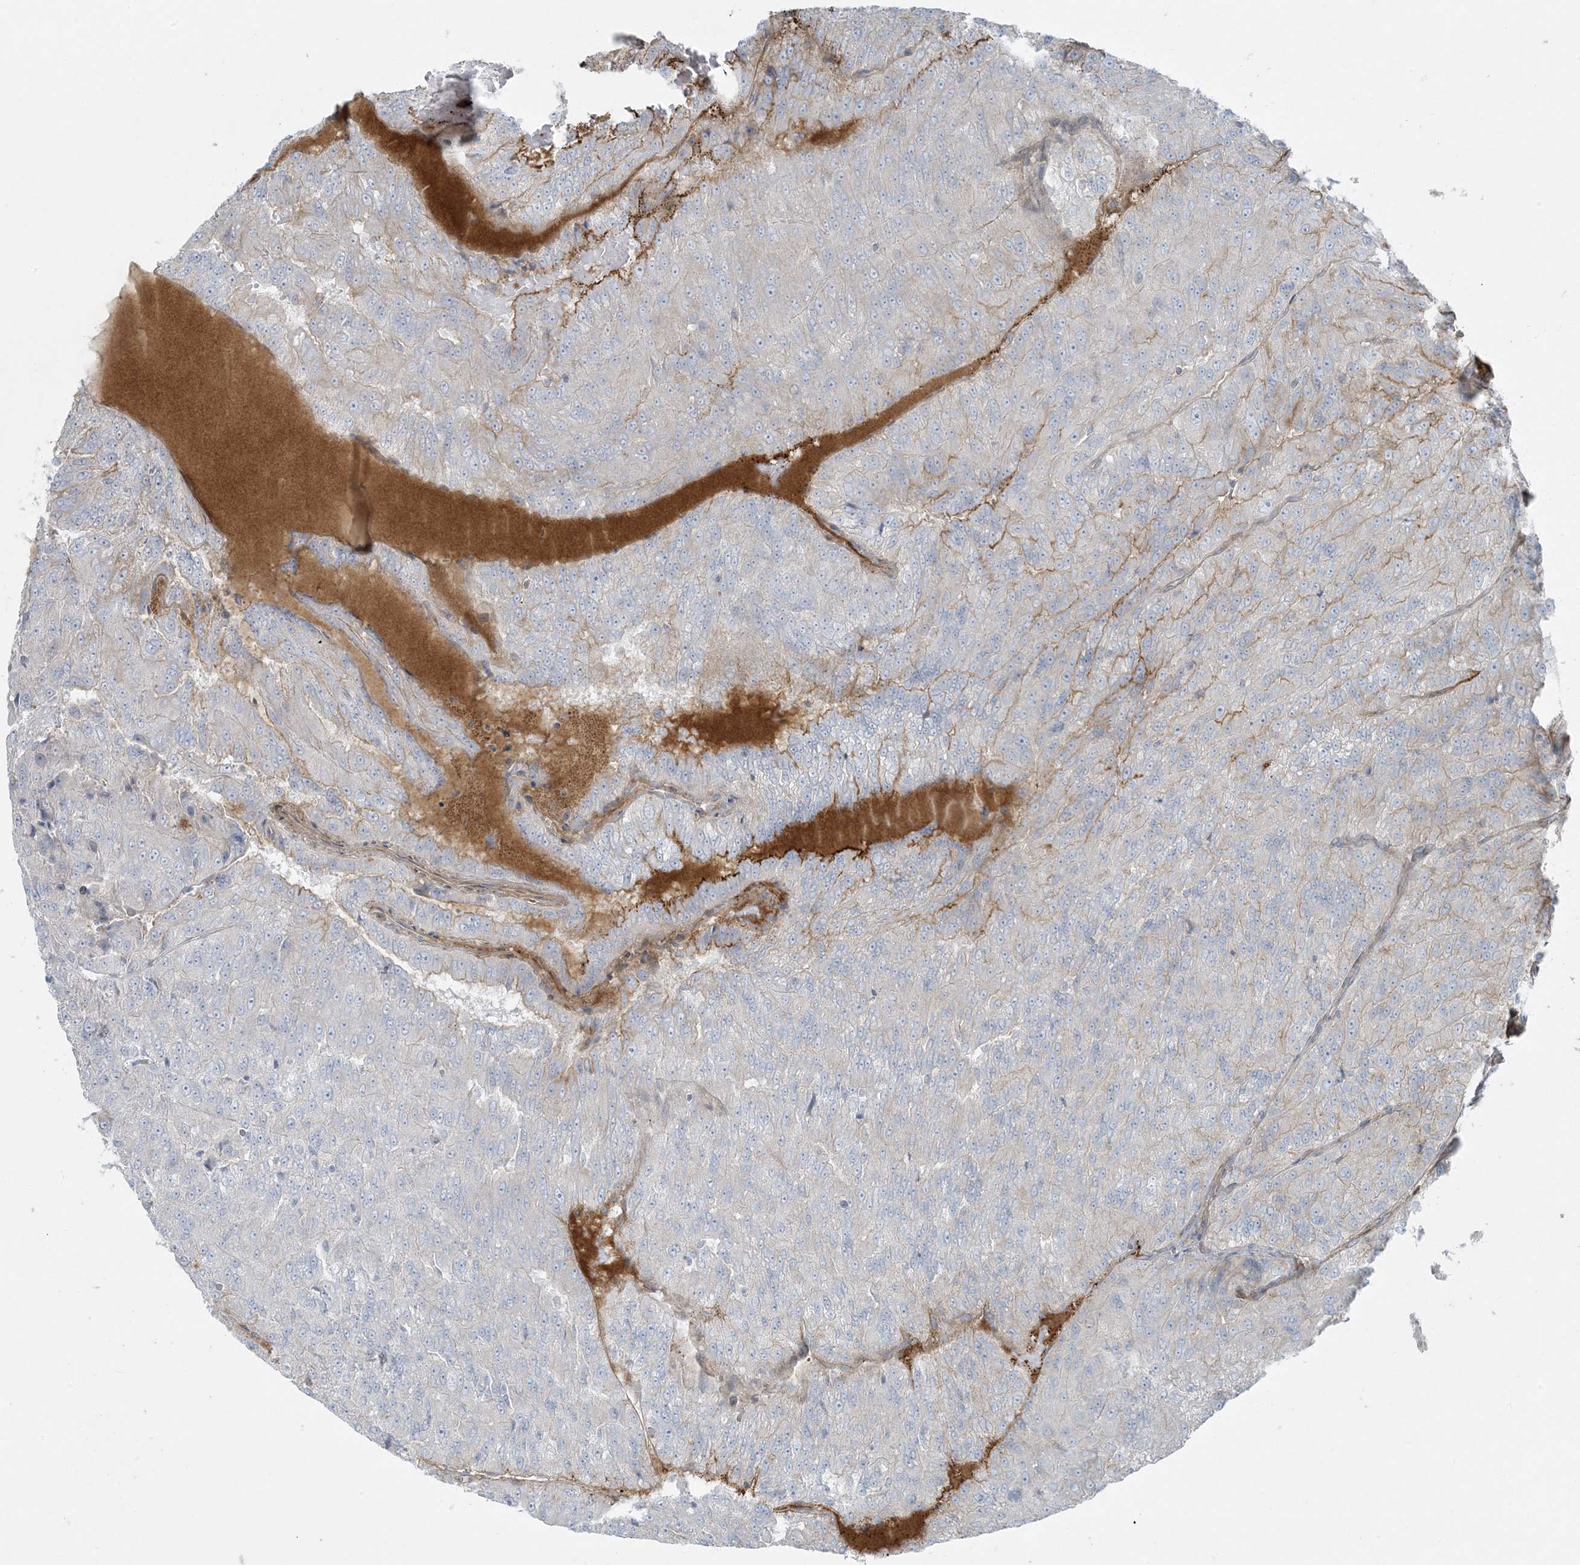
{"staining": {"intensity": "weak", "quantity": "<25%", "location": "cytoplasmic/membranous"}, "tissue": "renal cancer", "cell_type": "Tumor cells", "image_type": "cancer", "snomed": [{"axis": "morphology", "description": "Adenocarcinoma, NOS"}, {"axis": "topography", "description": "Kidney"}], "caption": "A histopathology image of renal adenocarcinoma stained for a protein reveals no brown staining in tumor cells.", "gene": "PIK3R4", "patient": {"sex": "female", "age": 63}}